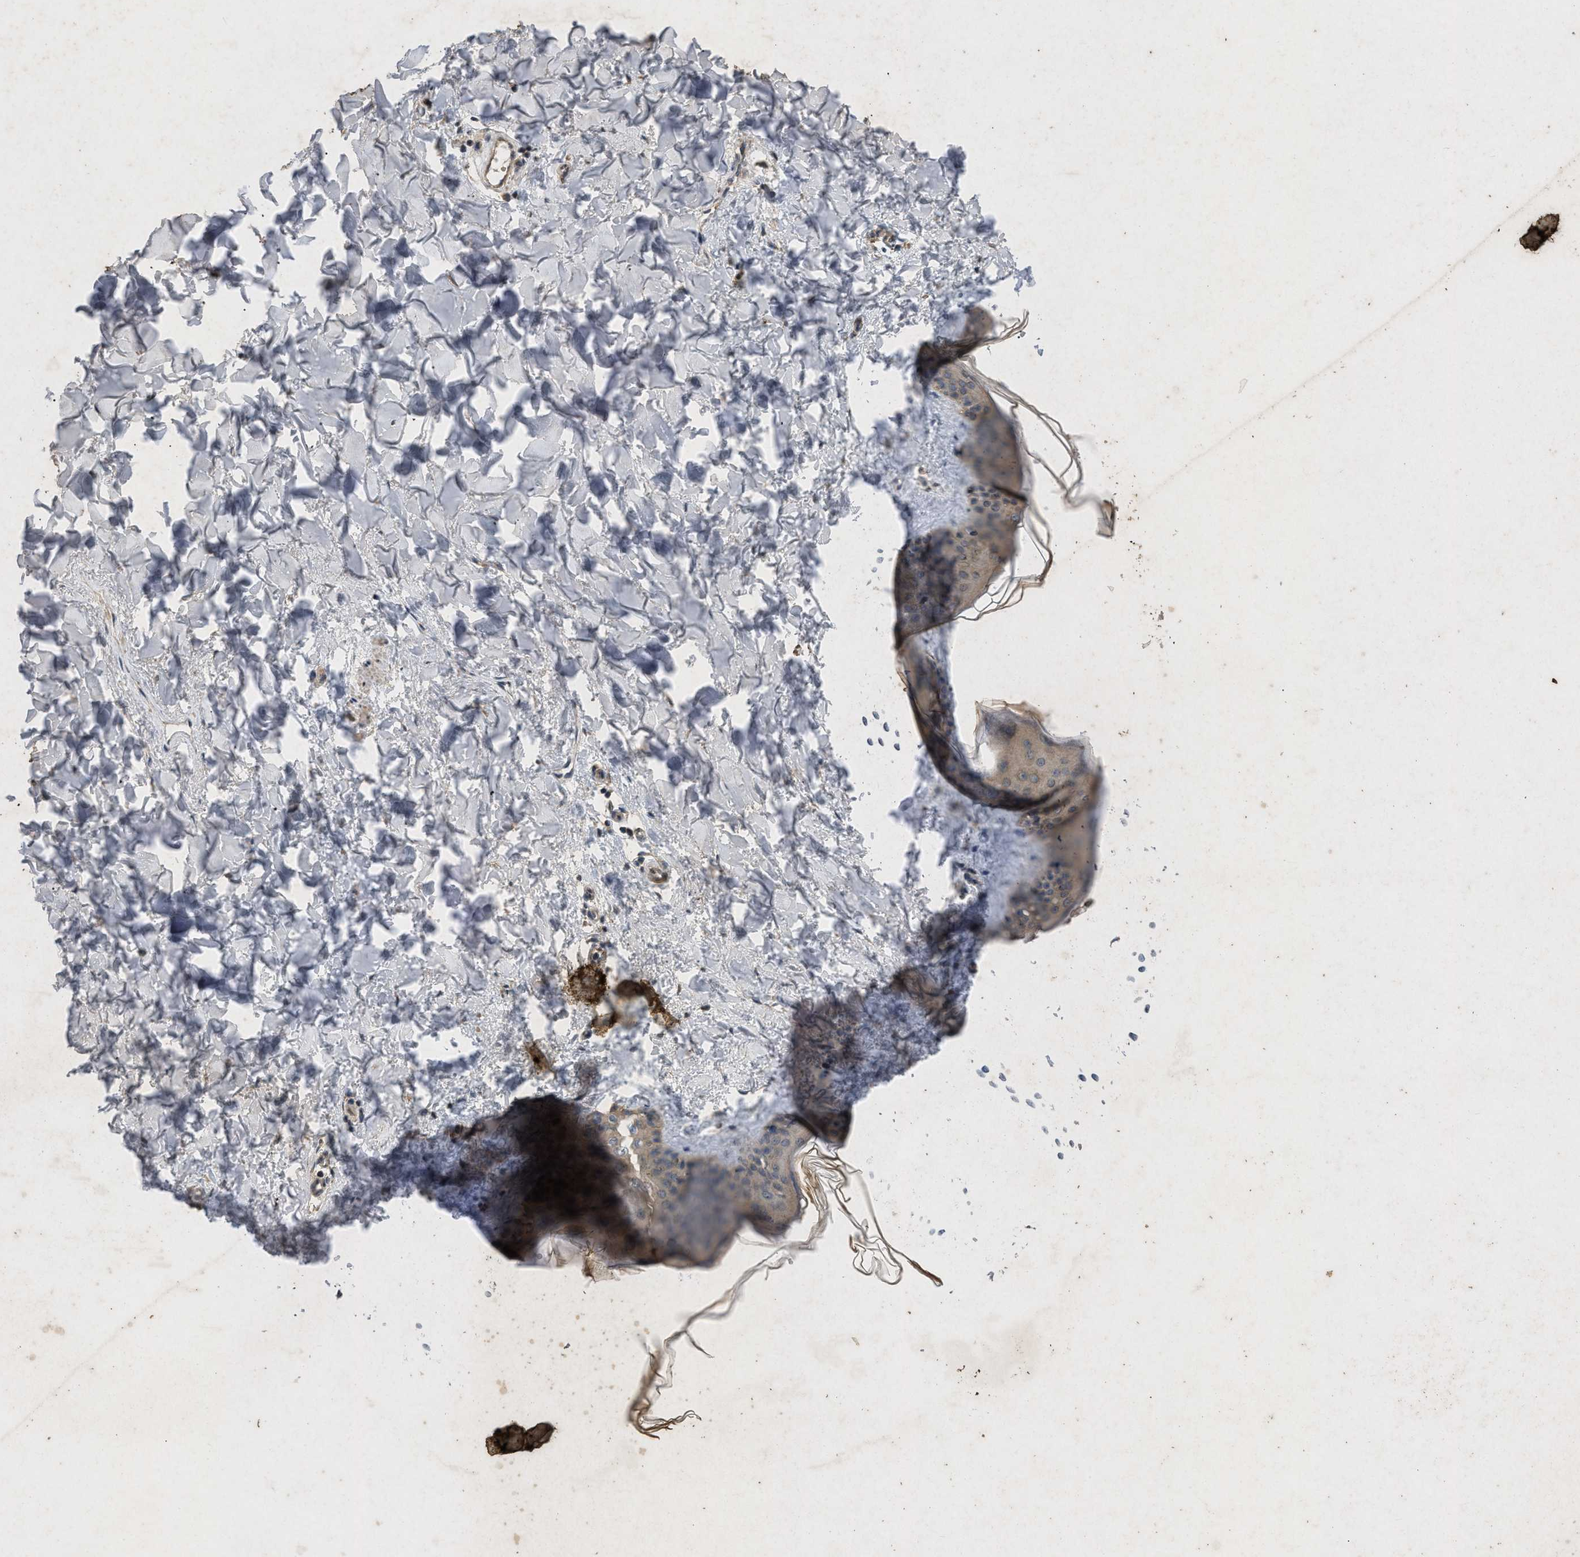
{"staining": {"intensity": "strong", "quantity": ">75%", "location": "cytoplasmic/membranous"}, "tissue": "skin", "cell_type": "Fibroblasts", "image_type": "normal", "snomed": [{"axis": "morphology", "description": "Normal tissue, NOS"}, {"axis": "topography", "description": "Skin"}], "caption": "The micrograph exhibits staining of normal skin, revealing strong cytoplasmic/membranous protein positivity (brown color) within fibroblasts.", "gene": "PRKG2", "patient": {"sex": "female", "age": 17}}